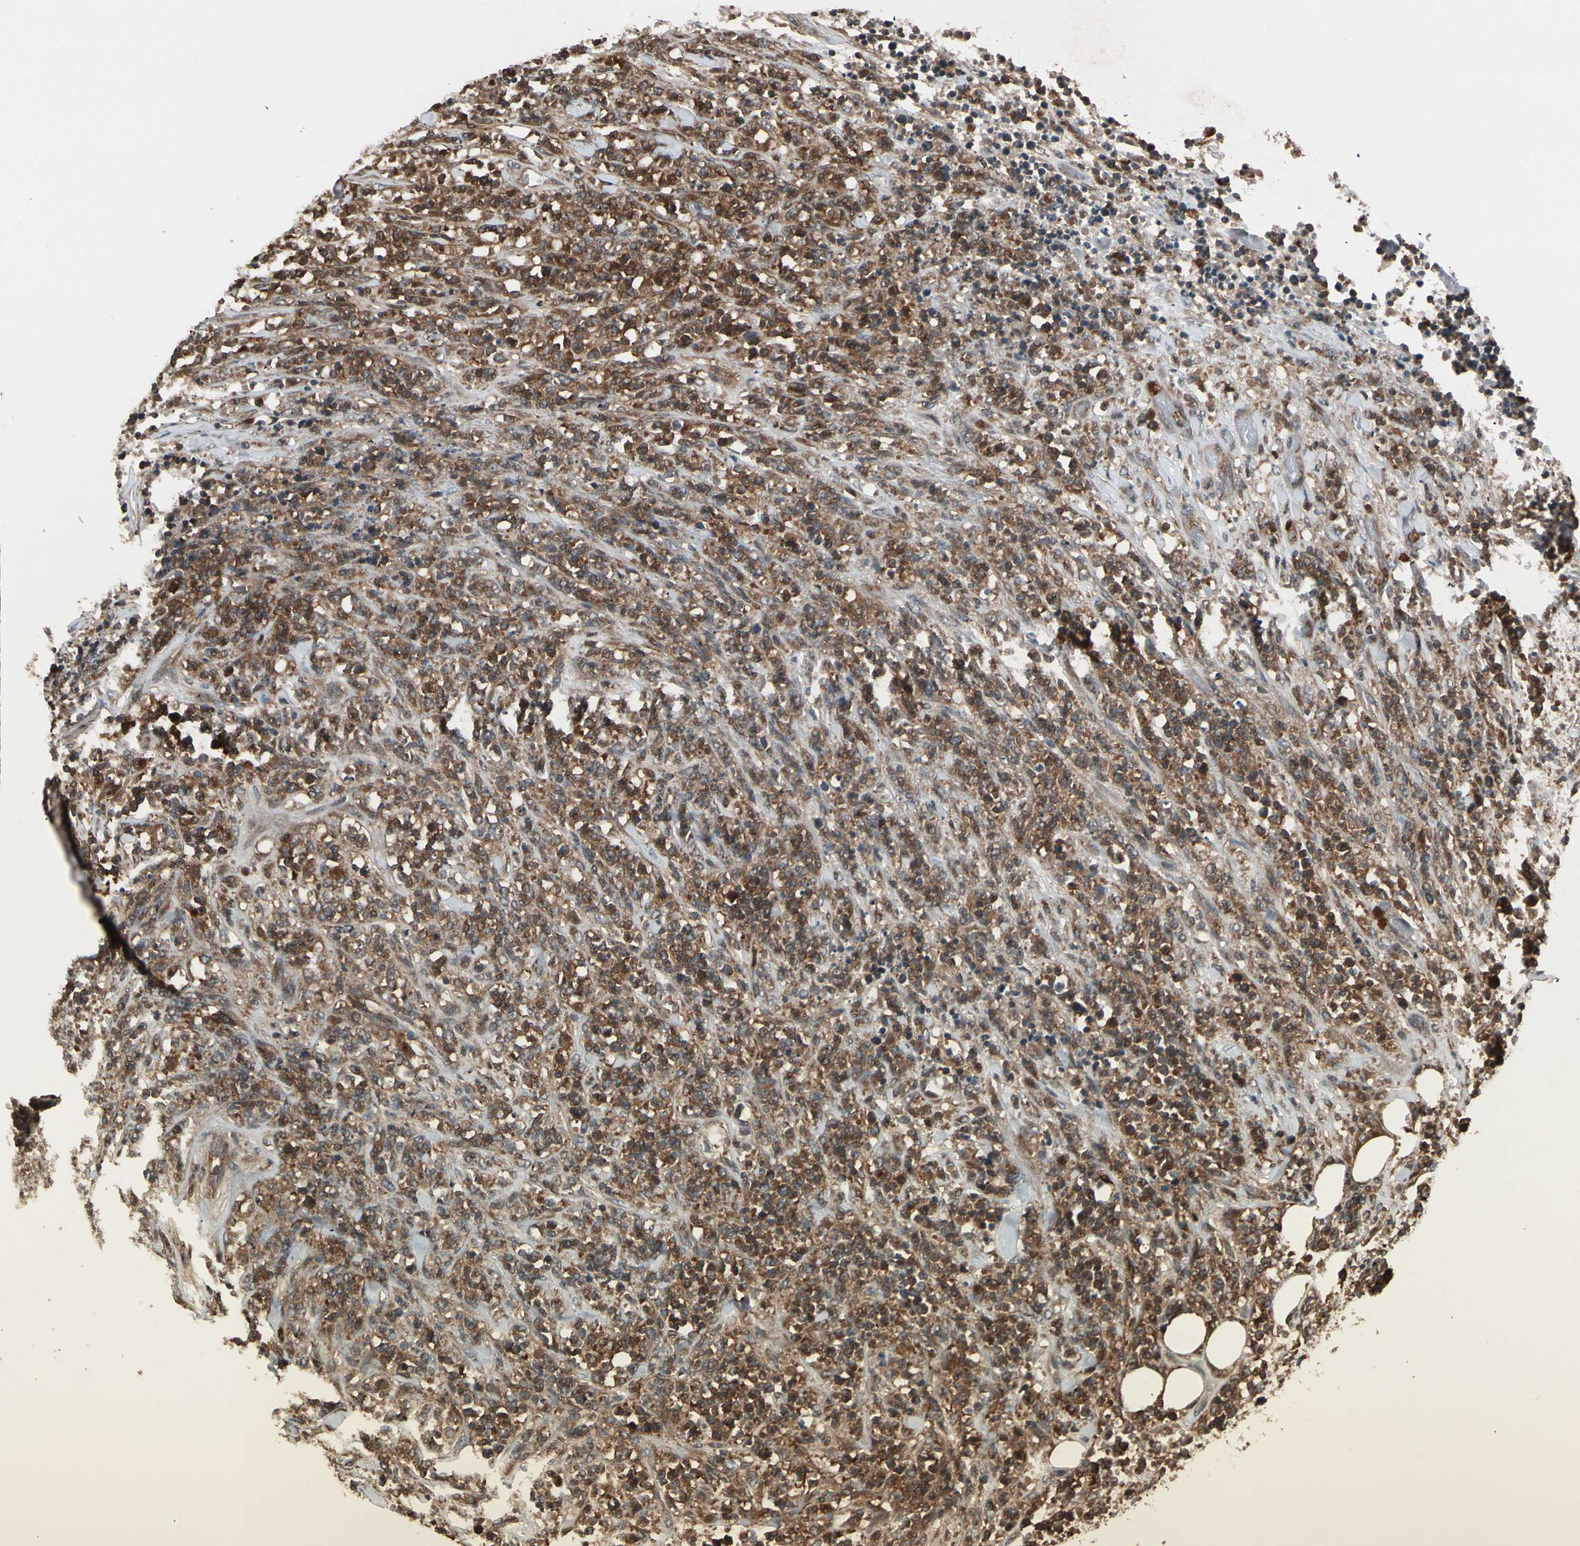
{"staining": {"intensity": "strong", "quantity": ">75%", "location": "cytoplasmic/membranous"}, "tissue": "lymphoma", "cell_type": "Tumor cells", "image_type": "cancer", "snomed": [{"axis": "morphology", "description": "Malignant lymphoma, non-Hodgkin's type, High grade"}, {"axis": "topography", "description": "Soft tissue"}], "caption": "The image displays a brown stain indicating the presence of a protein in the cytoplasmic/membranous of tumor cells in lymphoma.", "gene": "STX11", "patient": {"sex": "male", "age": 18}}